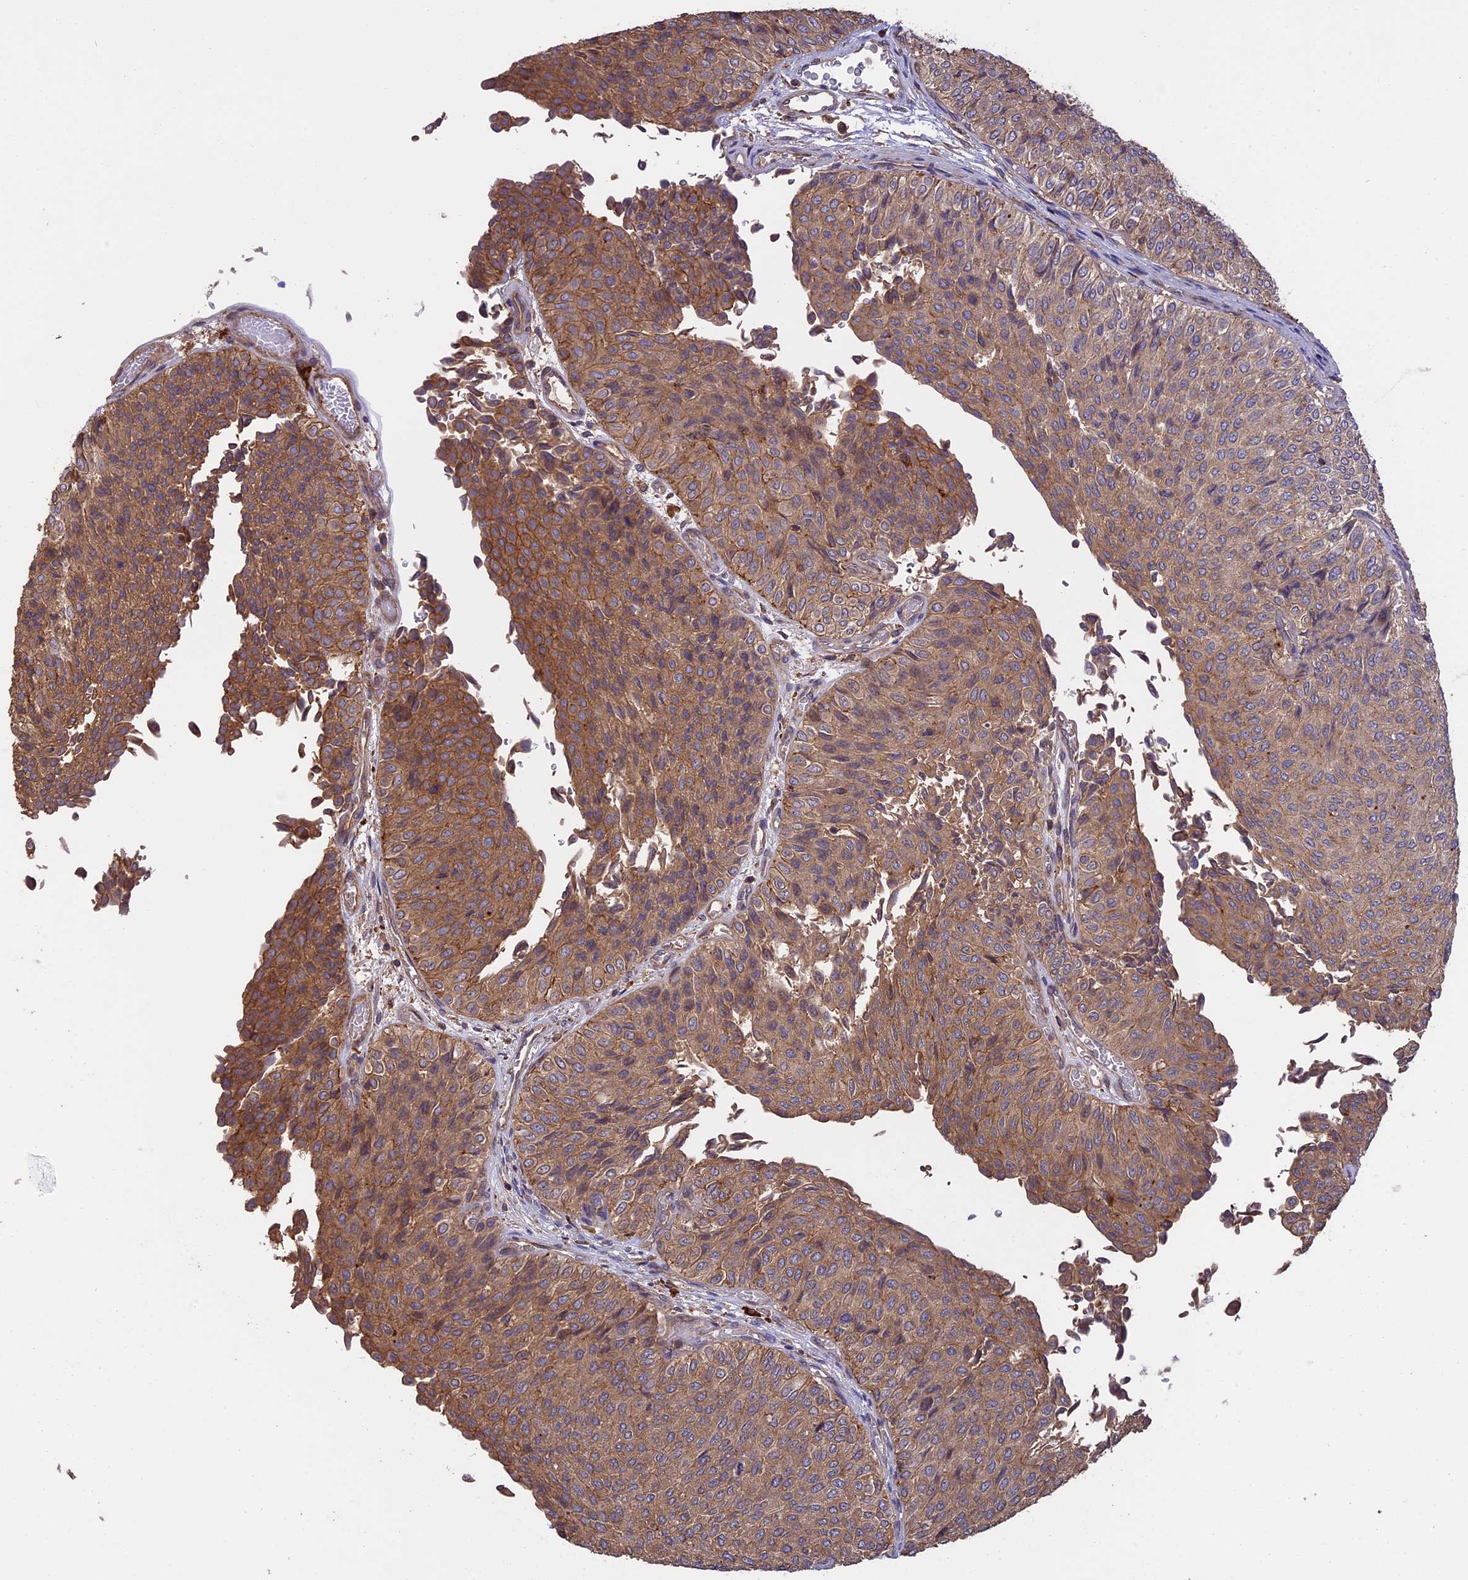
{"staining": {"intensity": "moderate", "quantity": ">75%", "location": "cytoplasmic/membranous"}, "tissue": "urothelial cancer", "cell_type": "Tumor cells", "image_type": "cancer", "snomed": [{"axis": "morphology", "description": "Urothelial carcinoma, Low grade"}, {"axis": "topography", "description": "Urinary bladder"}], "caption": "This micrograph displays immunohistochemistry (IHC) staining of urothelial cancer, with medium moderate cytoplasmic/membranous positivity in about >75% of tumor cells.", "gene": "GAS8", "patient": {"sex": "male", "age": 78}}